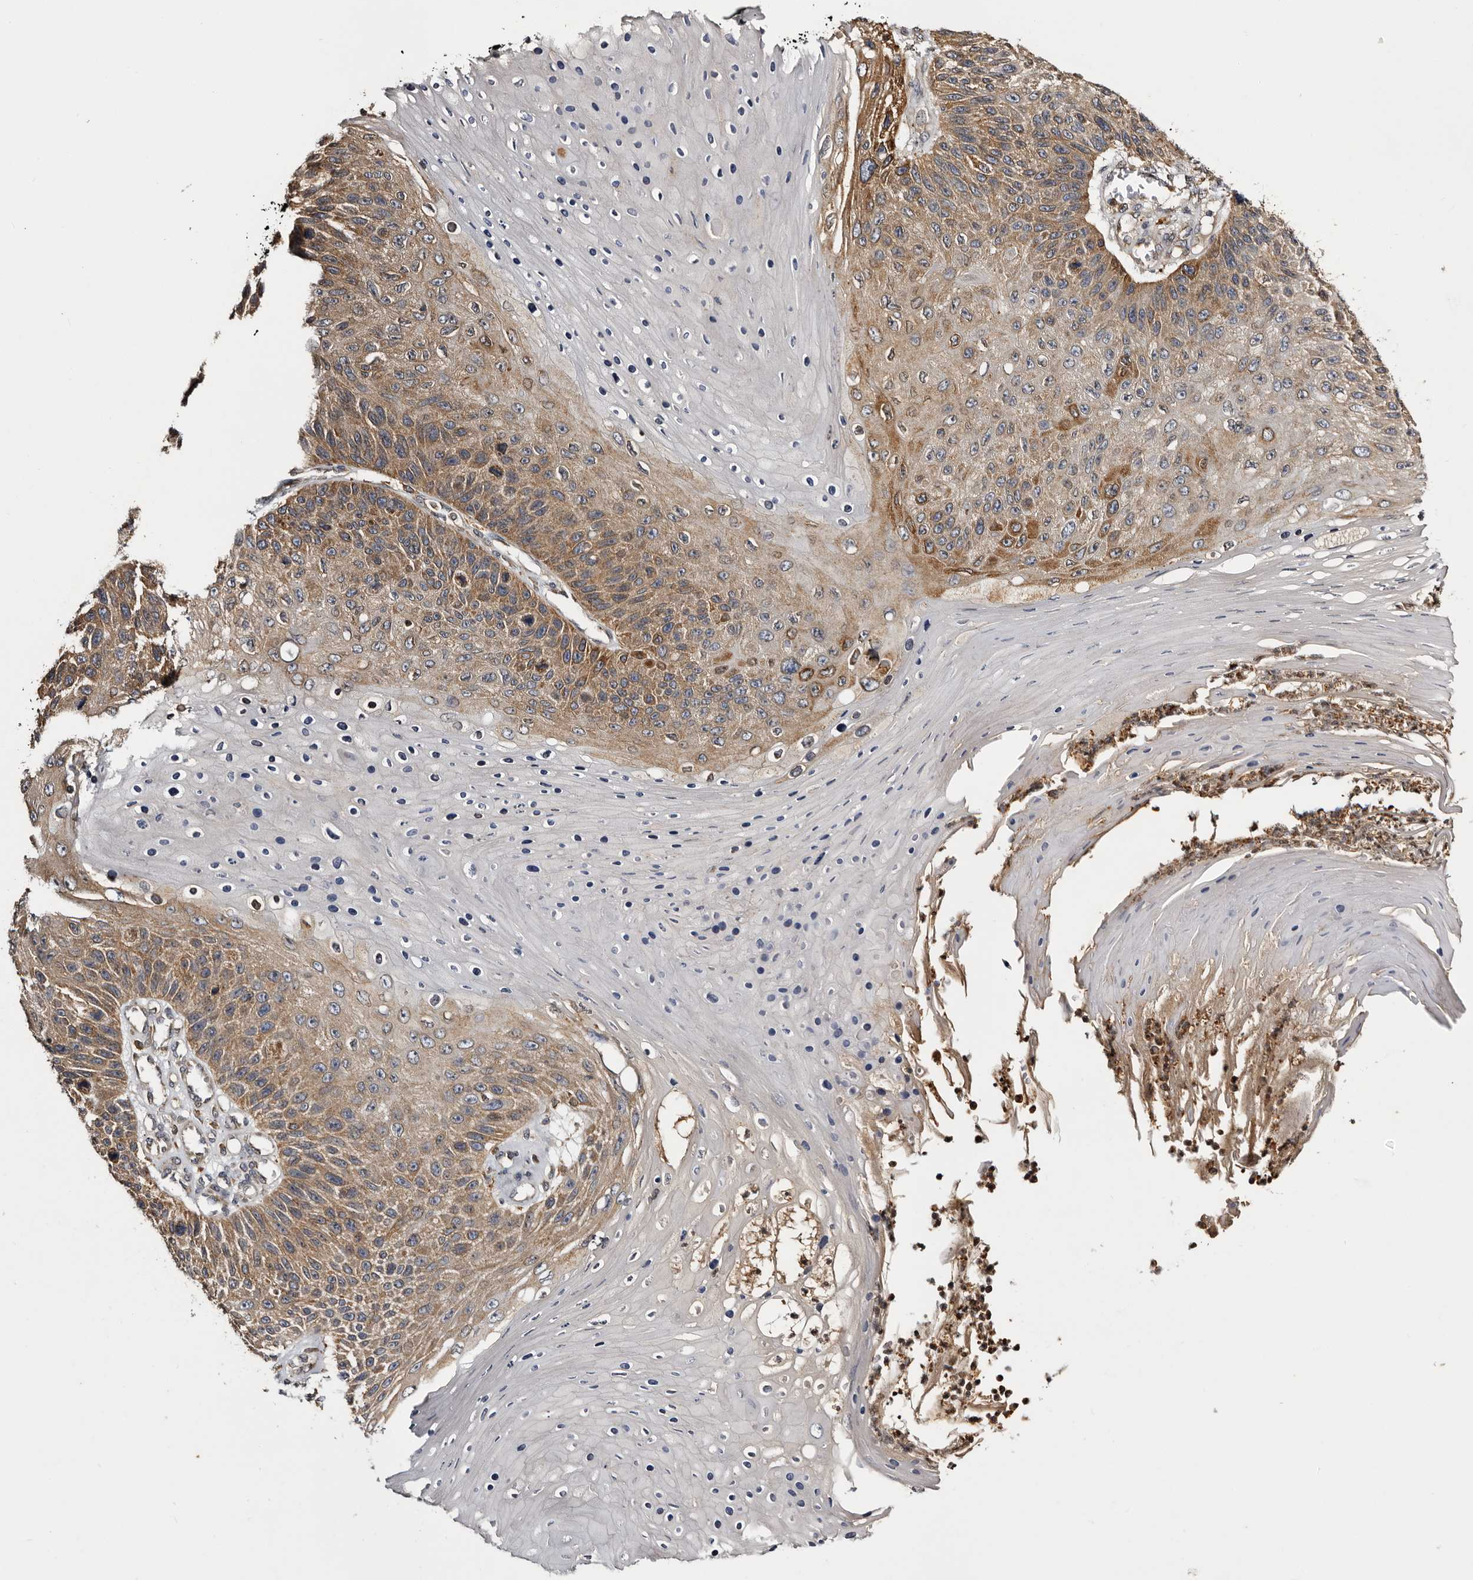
{"staining": {"intensity": "moderate", "quantity": "25%-75%", "location": "cytoplasmic/membranous"}, "tissue": "skin cancer", "cell_type": "Tumor cells", "image_type": "cancer", "snomed": [{"axis": "morphology", "description": "Squamous cell carcinoma, NOS"}, {"axis": "topography", "description": "Skin"}], "caption": "Brown immunohistochemical staining in squamous cell carcinoma (skin) exhibits moderate cytoplasmic/membranous positivity in about 25%-75% of tumor cells.", "gene": "INKA2", "patient": {"sex": "female", "age": 88}}